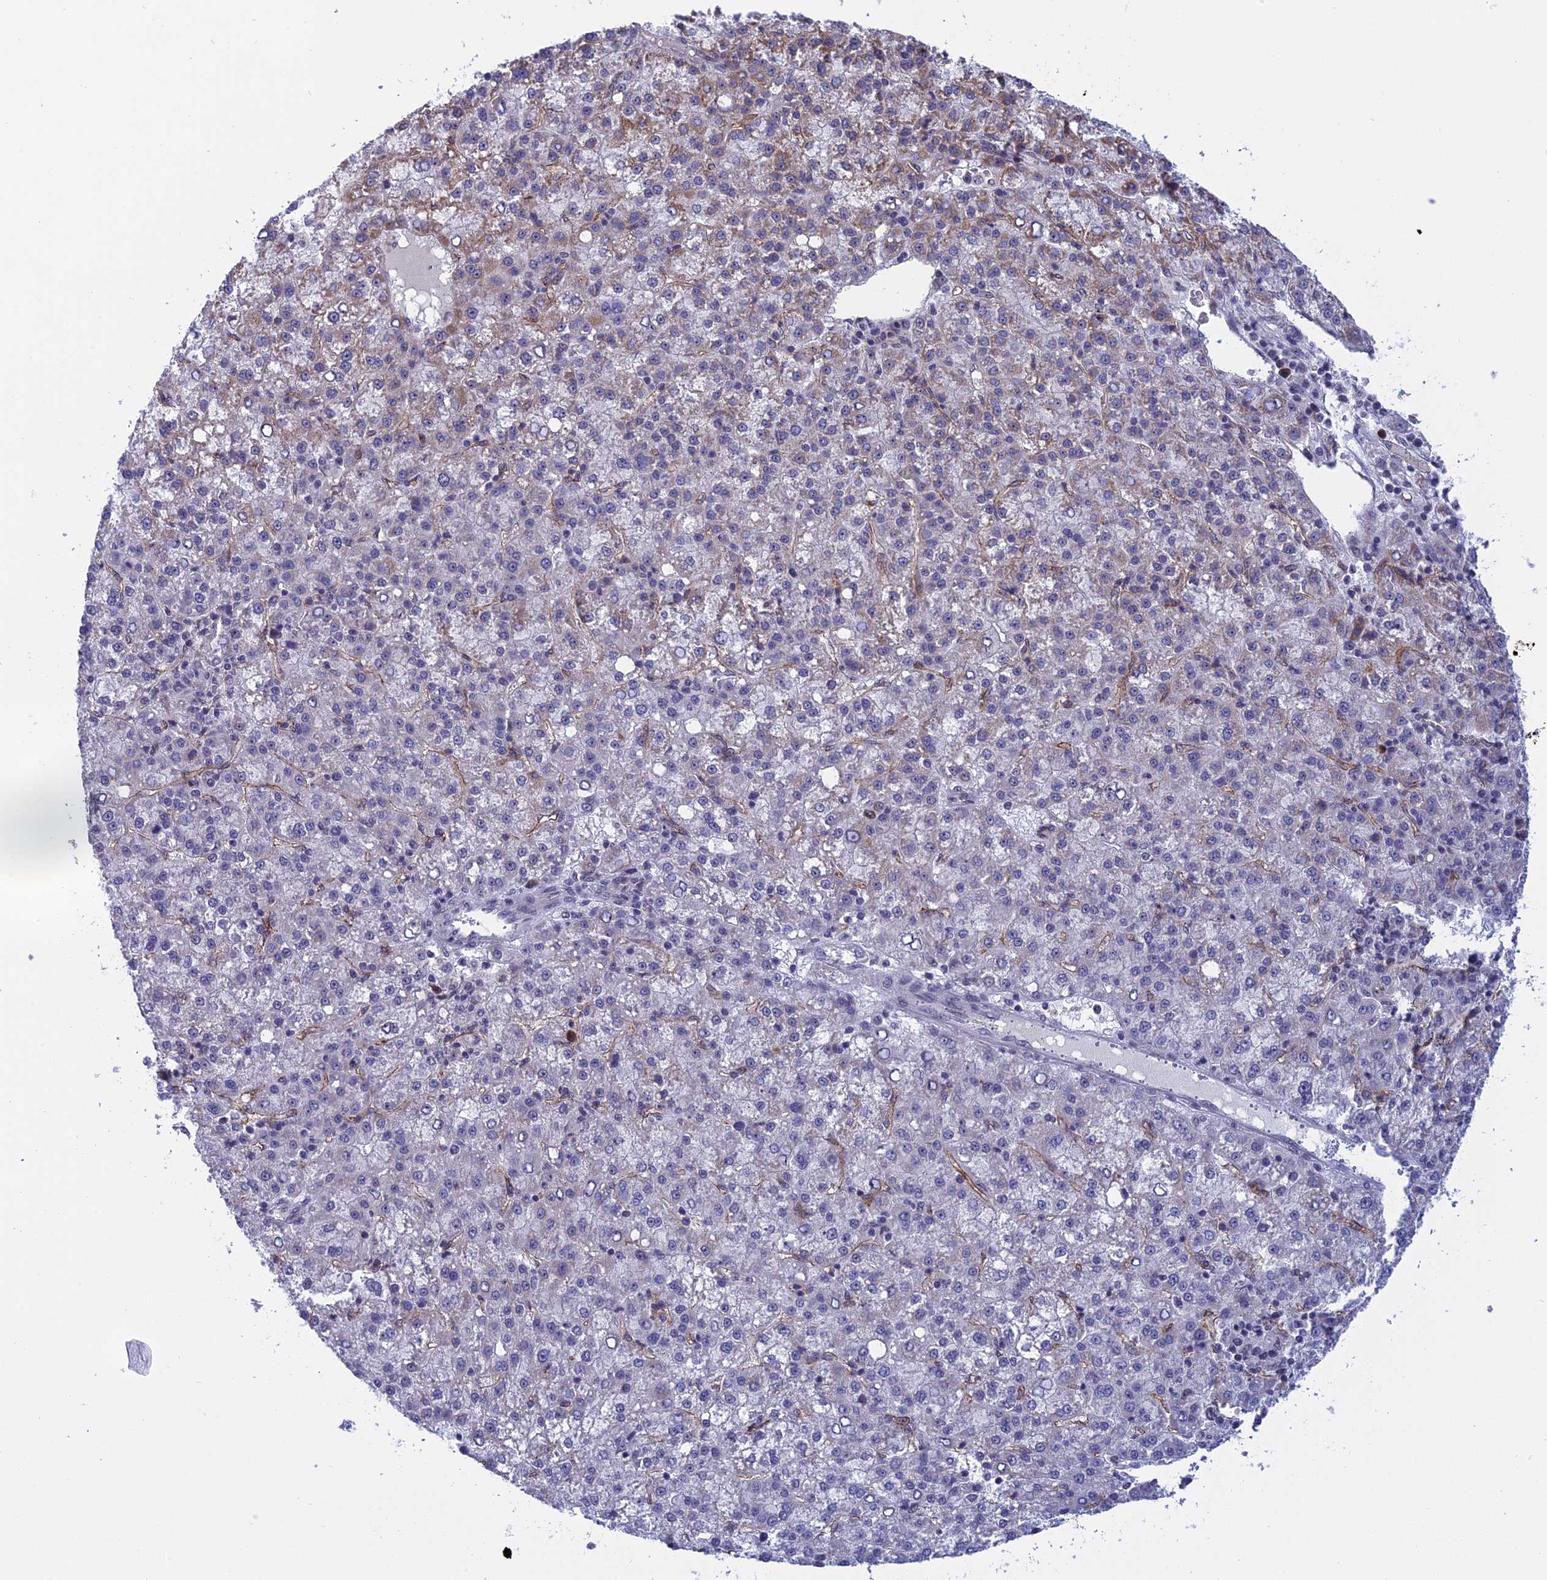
{"staining": {"intensity": "weak", "quantity": "<25%", "location": "cytoplasmic/membranous"}, "tissue": "liver cancer", "cell_type": "Tumor cells", "image_type": "cancer", "snomed": [{"axis": "morphology", "description": "Carcinoma, Hepatocellular, NOS"}, {"axis": "topography", "description": "Liver"}], "caption": "The histopathology image exhibits no significant expression in tumor cells of hepatocellular carcinoma (liver).", "gene": "MPND", "patient": {"sex": "female", "age": 58}}